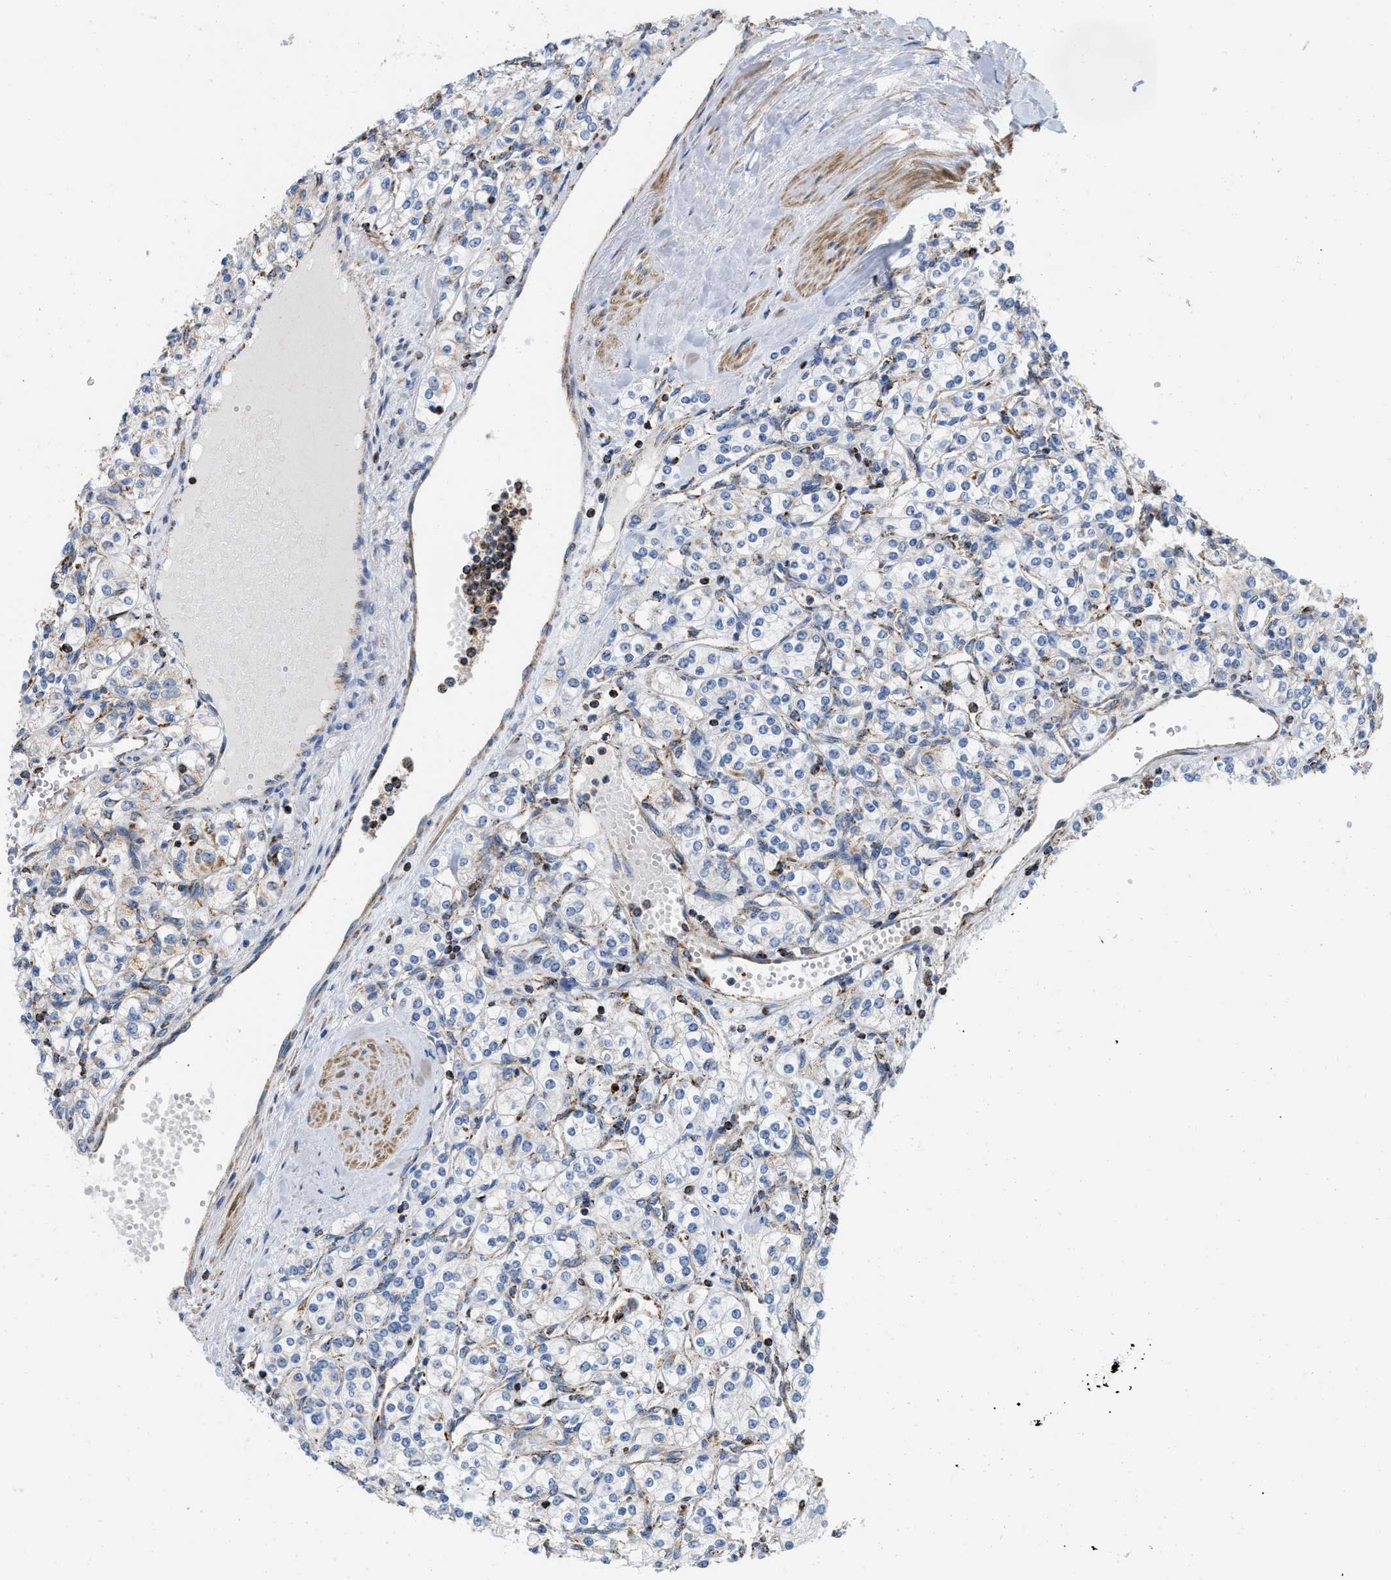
{"staining": {"intensity": "negative", "quantity": "none", "location": "none"}, "tissue": "renal cancer", "cell_type": "Tumor cells", "image_type": "cancer", "snomed": [{"axis": "morphology", "description": "Adenocarcinoma, NOS"}, {"axis": "topography", "description": "Kidney"}], "caption": "The histopathology image displays no significant staining in tumor cells of renal cancer (adenocarcinoma).", "gene": "GRB10", "patient": {"sex": "male", "age": 77}}